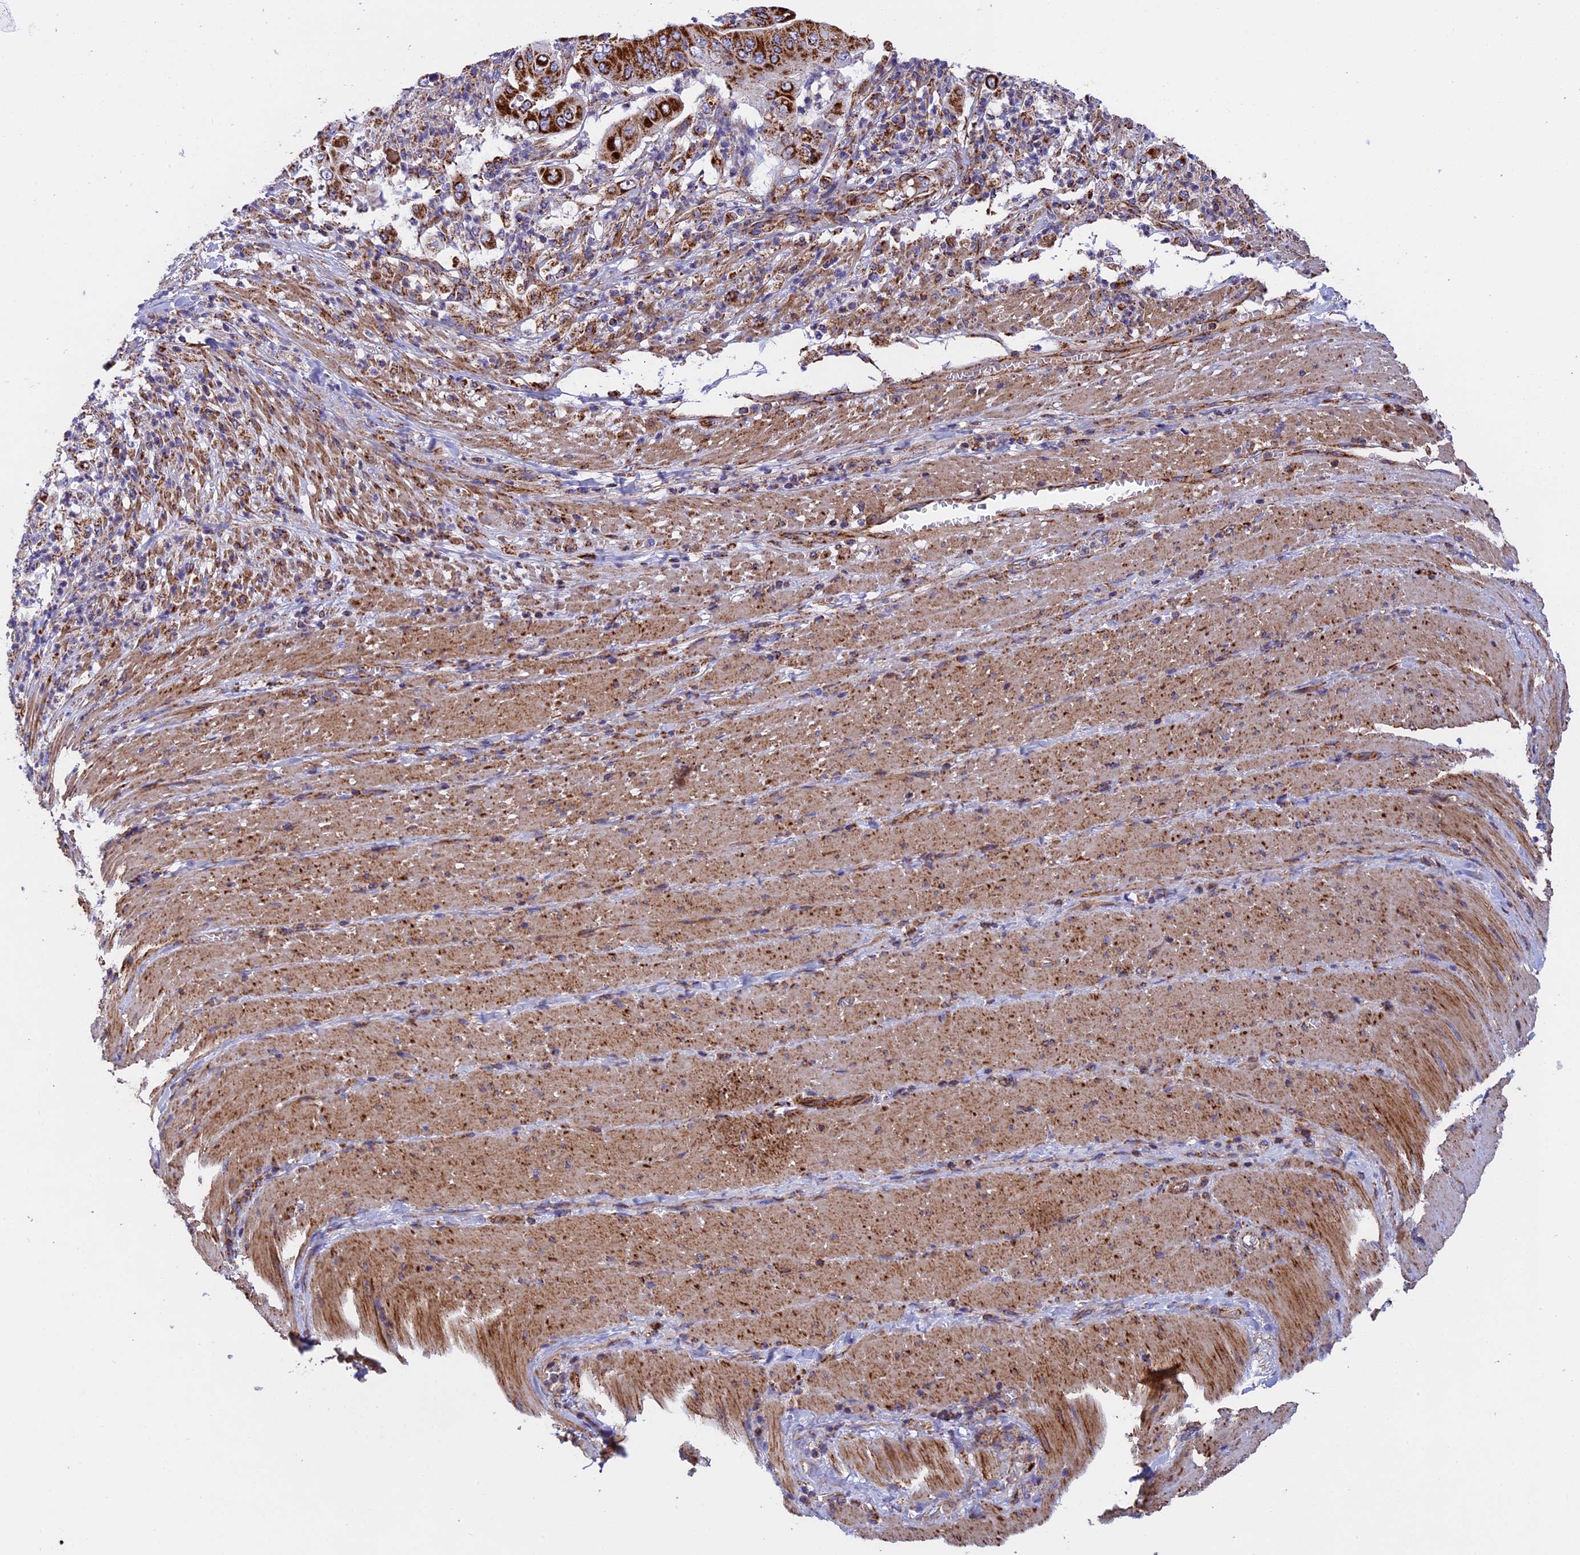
{"staining": {"intensity": "strong", "quantity": ">75%", "location": "cytoplasmic/membranous"}, "tissue": "pancreatic cancer", "cell_type": "Tumor cells", "image_type": "cancer", "snomed": [{"axis": "morphology", "description": "Adenocarcinoma, NOS"}, {"axis": "topography", "description": "Pancreas"}], "caption": "Approximately >75% of tumor cells in human adenocarcinoma (pancreatic) reveal strong cytoplasmic/membranous protein staining as visualized by brown immunohistochemical staining.", "gene": "UQCRB", "patient": {"sex": "female", "age": 77}}